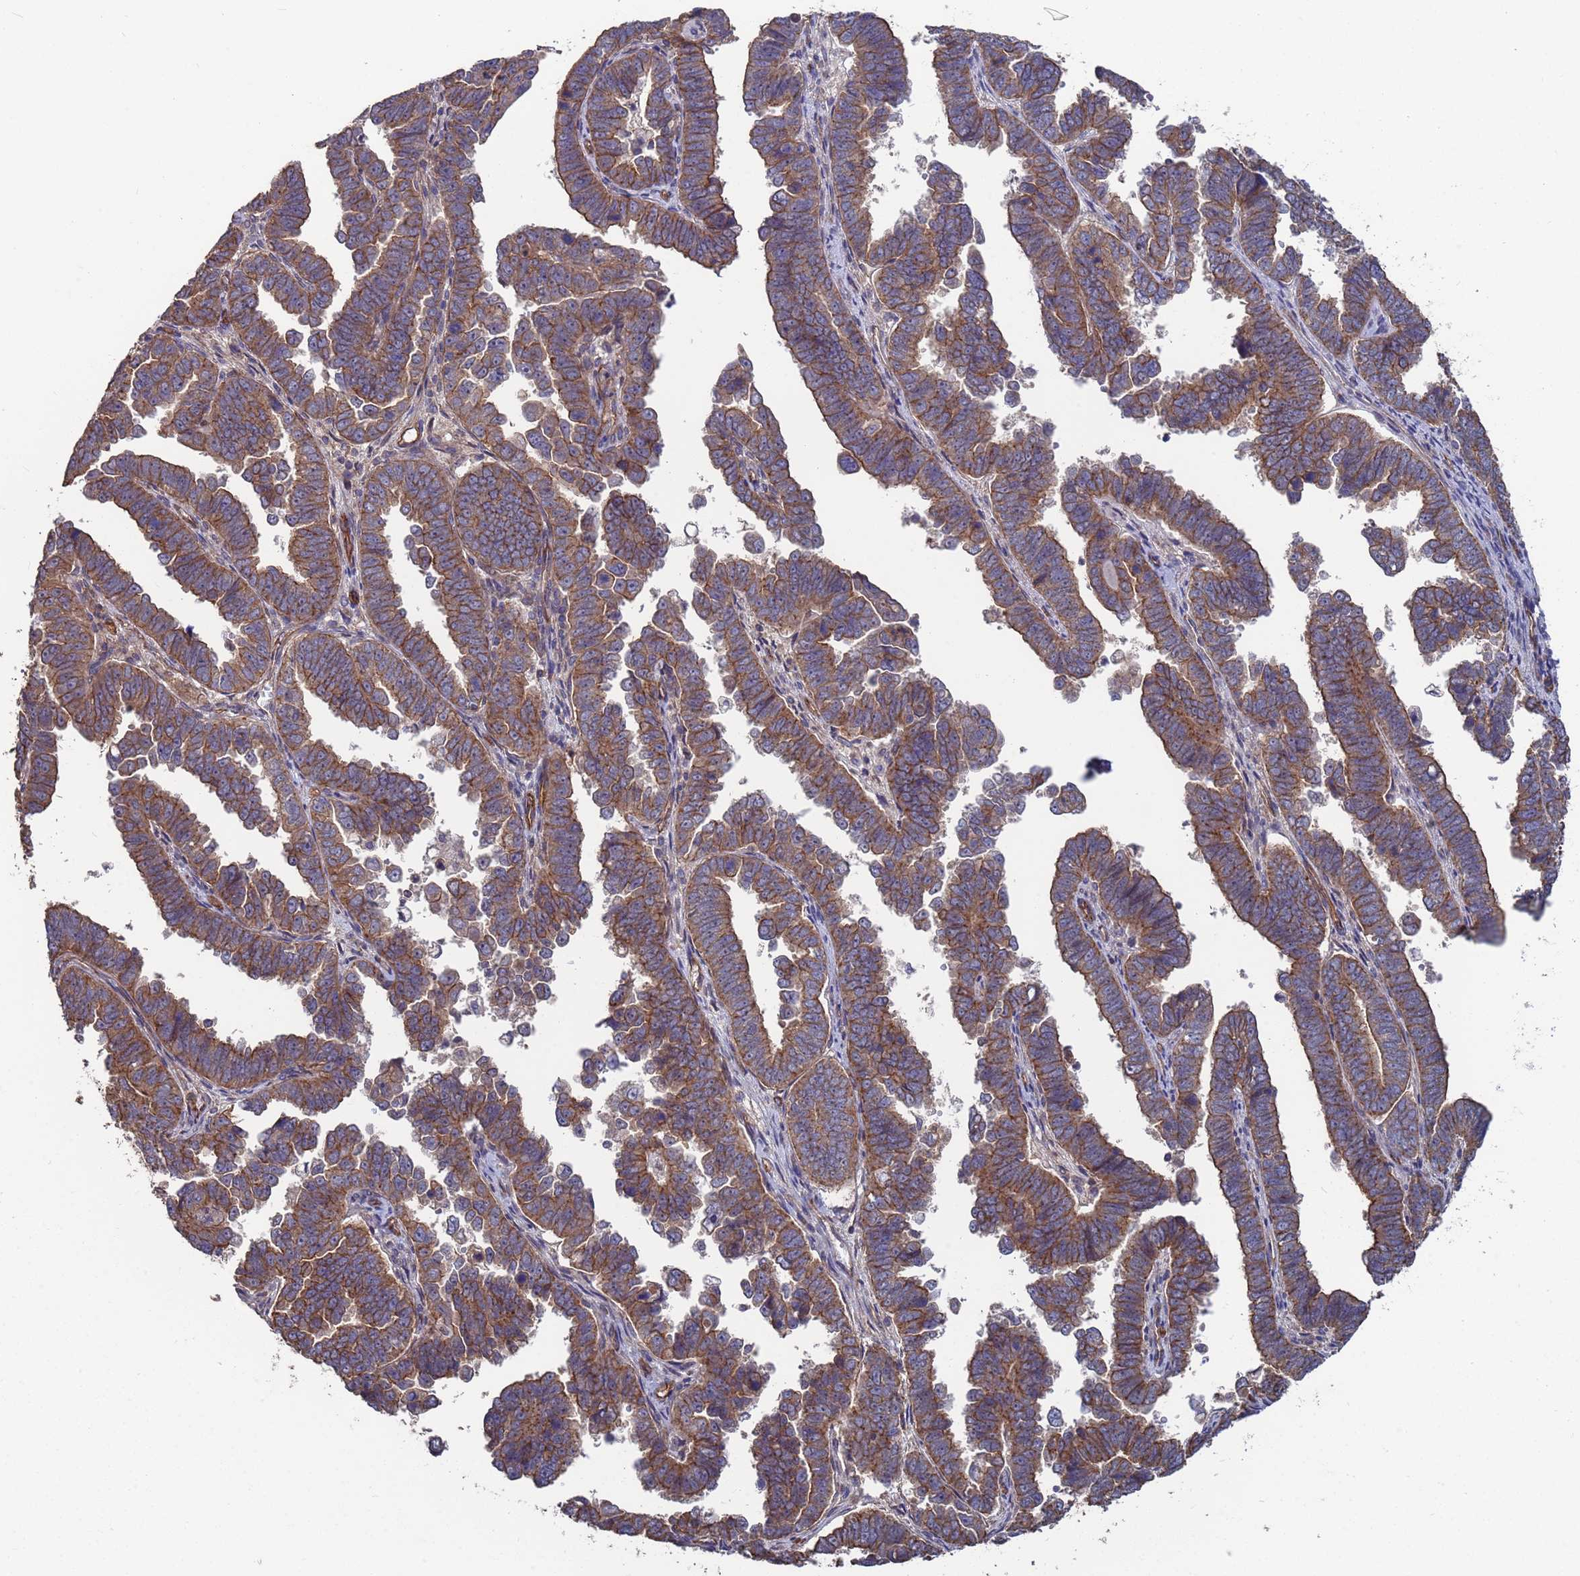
{"staining": {"intensity": "moderate", "quantity": ">75%", "location": "cytoplasmic/membranous"}, "tissue": "endometrial cancer", "cell_type": "Tumor cells", "image_type": "cancer", "snomed": [{"axis": "morphology", "description": "Adenocarcinoma, NOS"}, {"axis": "topography", "description": "Endometrium"}], "caption": "This micrograph reveals immunohistochemistry (IHC) staining of endometrial cancer (adenocarcinoma), with medium moderate cytoplasmic/membranous positivity in approximately >75% of tumor cells.", "gene": "NDUFAF6", "patient": {"sex": "female", "age": 75}}